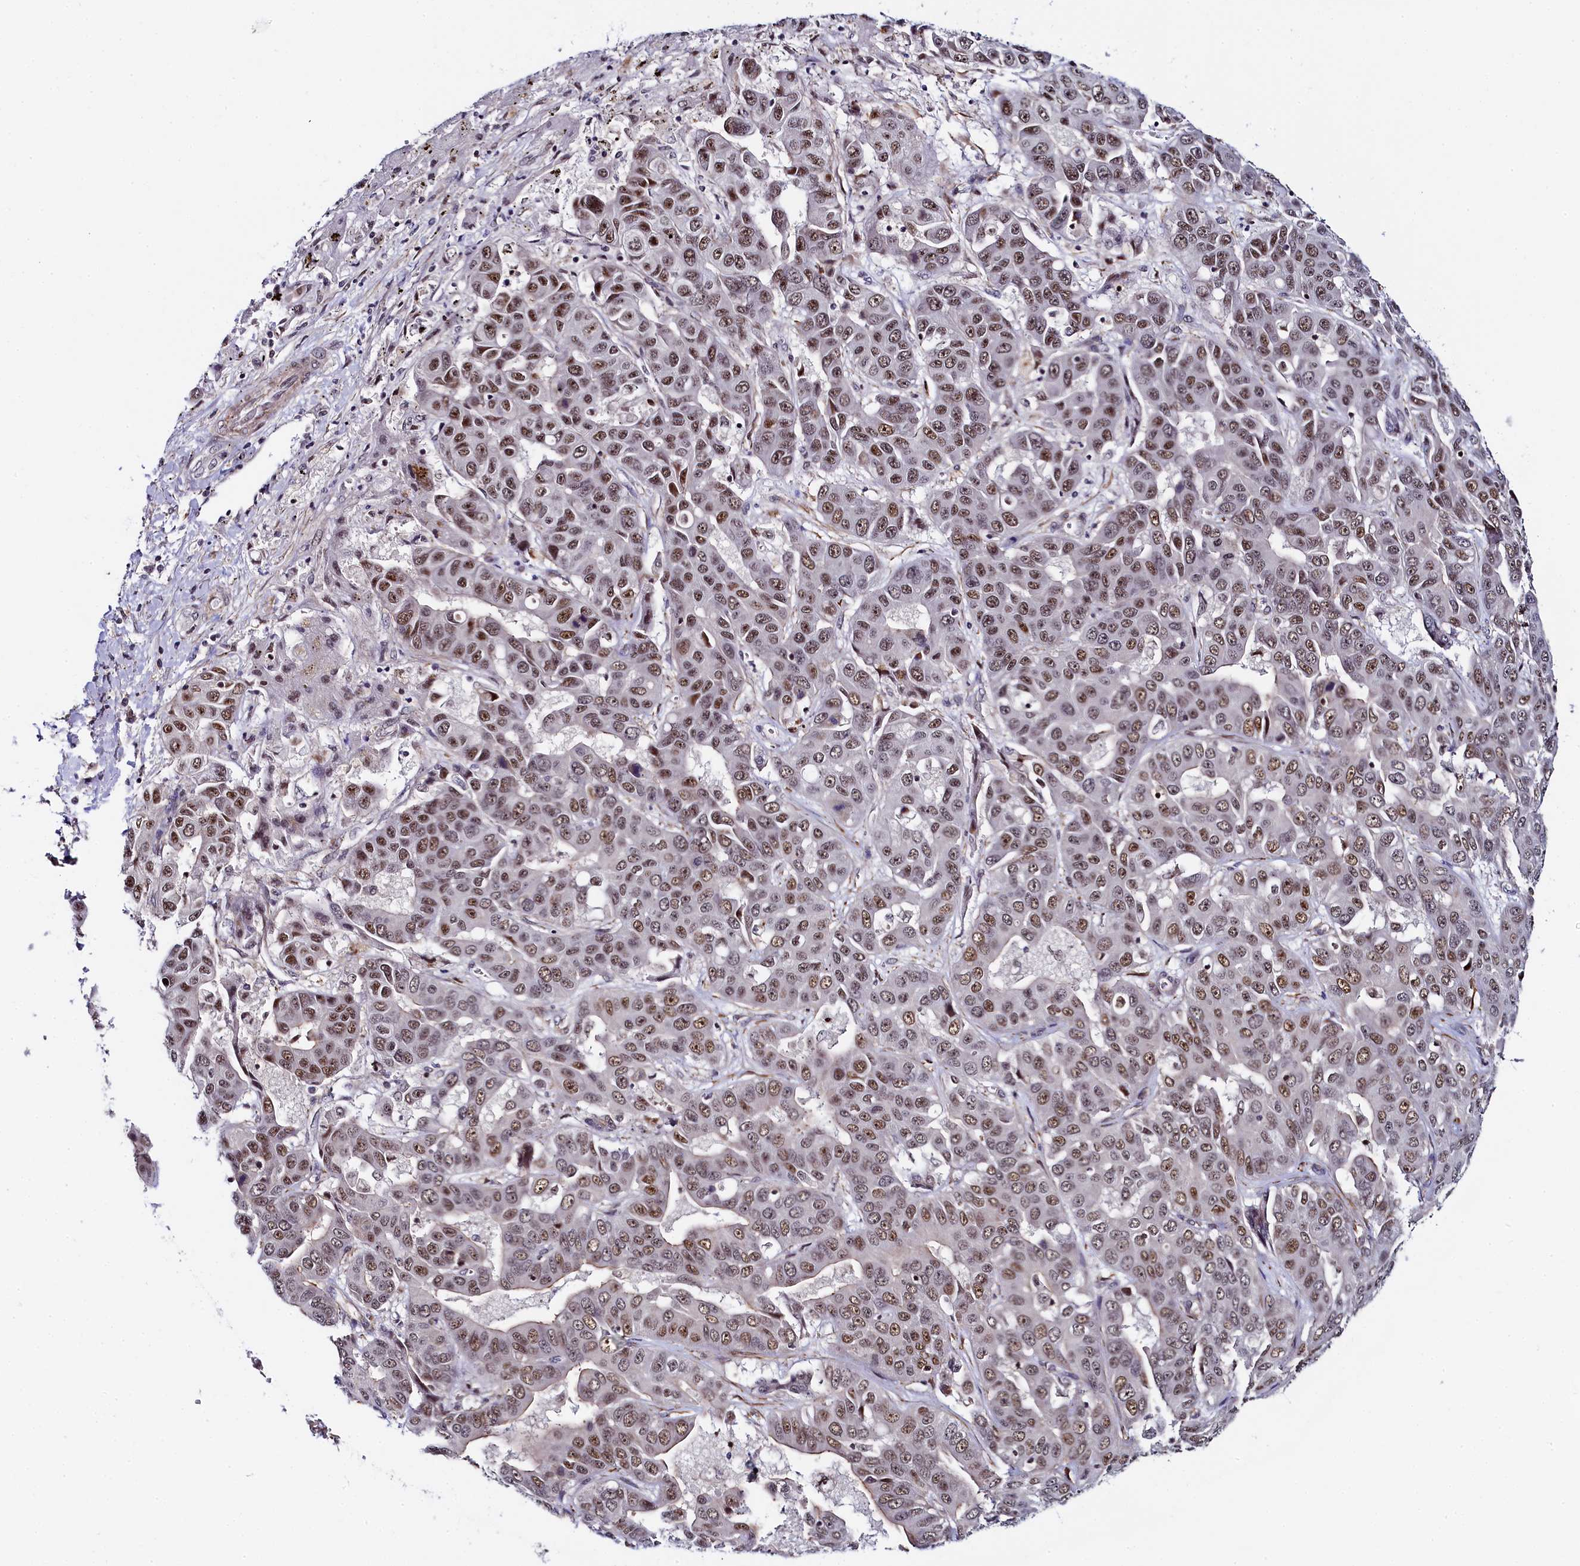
{"staining": {"intensity": "moderate", "quantity": ">75%", "location": "nuclear"}, "tissue": "liver cancer", "cell_type": "Tumor cells", "image_type": "cancer", "snomed": [{"axis": "morphology", "description": "Cholangiocarcinoma"}, {"axis": "topography", "description": "Liver"}], "caption": "IHC of human cholangiocarcinoma (liver) exhibits medium levels of moderate nuclear expression in about >75% of tumor cells.", "gene": "INTS14", "patient": {"sex": "female", "age": 52}}